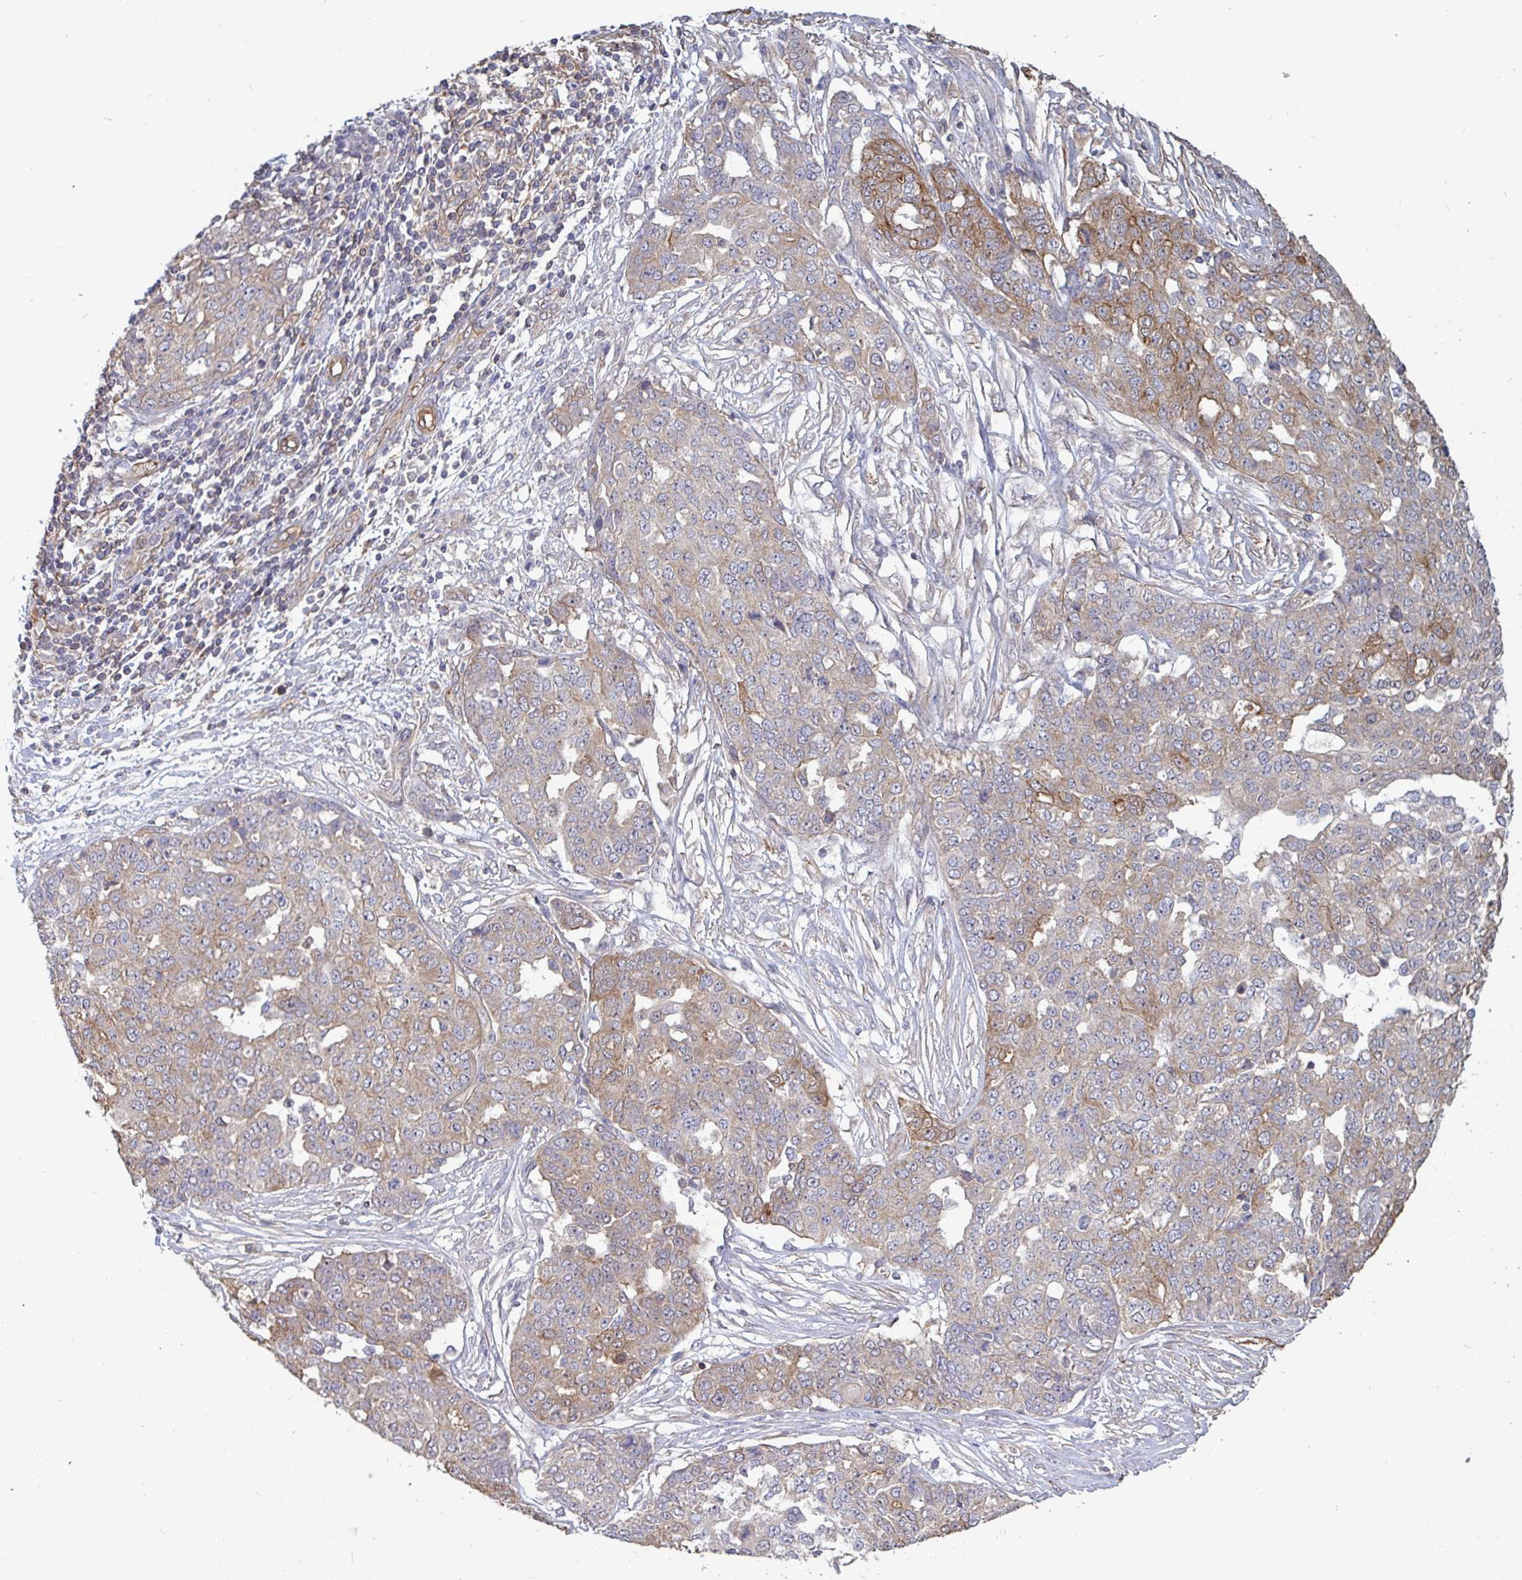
{"staining": {"intensity": "weak", "quantity": "25%-75%", "location": "cytoplasmic/membranous"}, "tissue": "ovarian cancer", "cell_type": "Tumor cells", "image_type": "cancer", "snomed": [{"axis": "morphology", "description": "Cystadenocarcinoma, serous, NOS"}, {"axis": "topography", "description": "Soft tissue"}, {"axis": "topography", "description": "Ovary"}], "caption": "Ovarian cancer stained with DAB (3,3'-diaminobenzidine) immunohistochemistry (IHC) displays low levels of weak cytoplasmic/membranous expression in about 25%-75% of tumor cells.", "gene": "ISCU", "patient": {"sex": "female", "age": 57}}